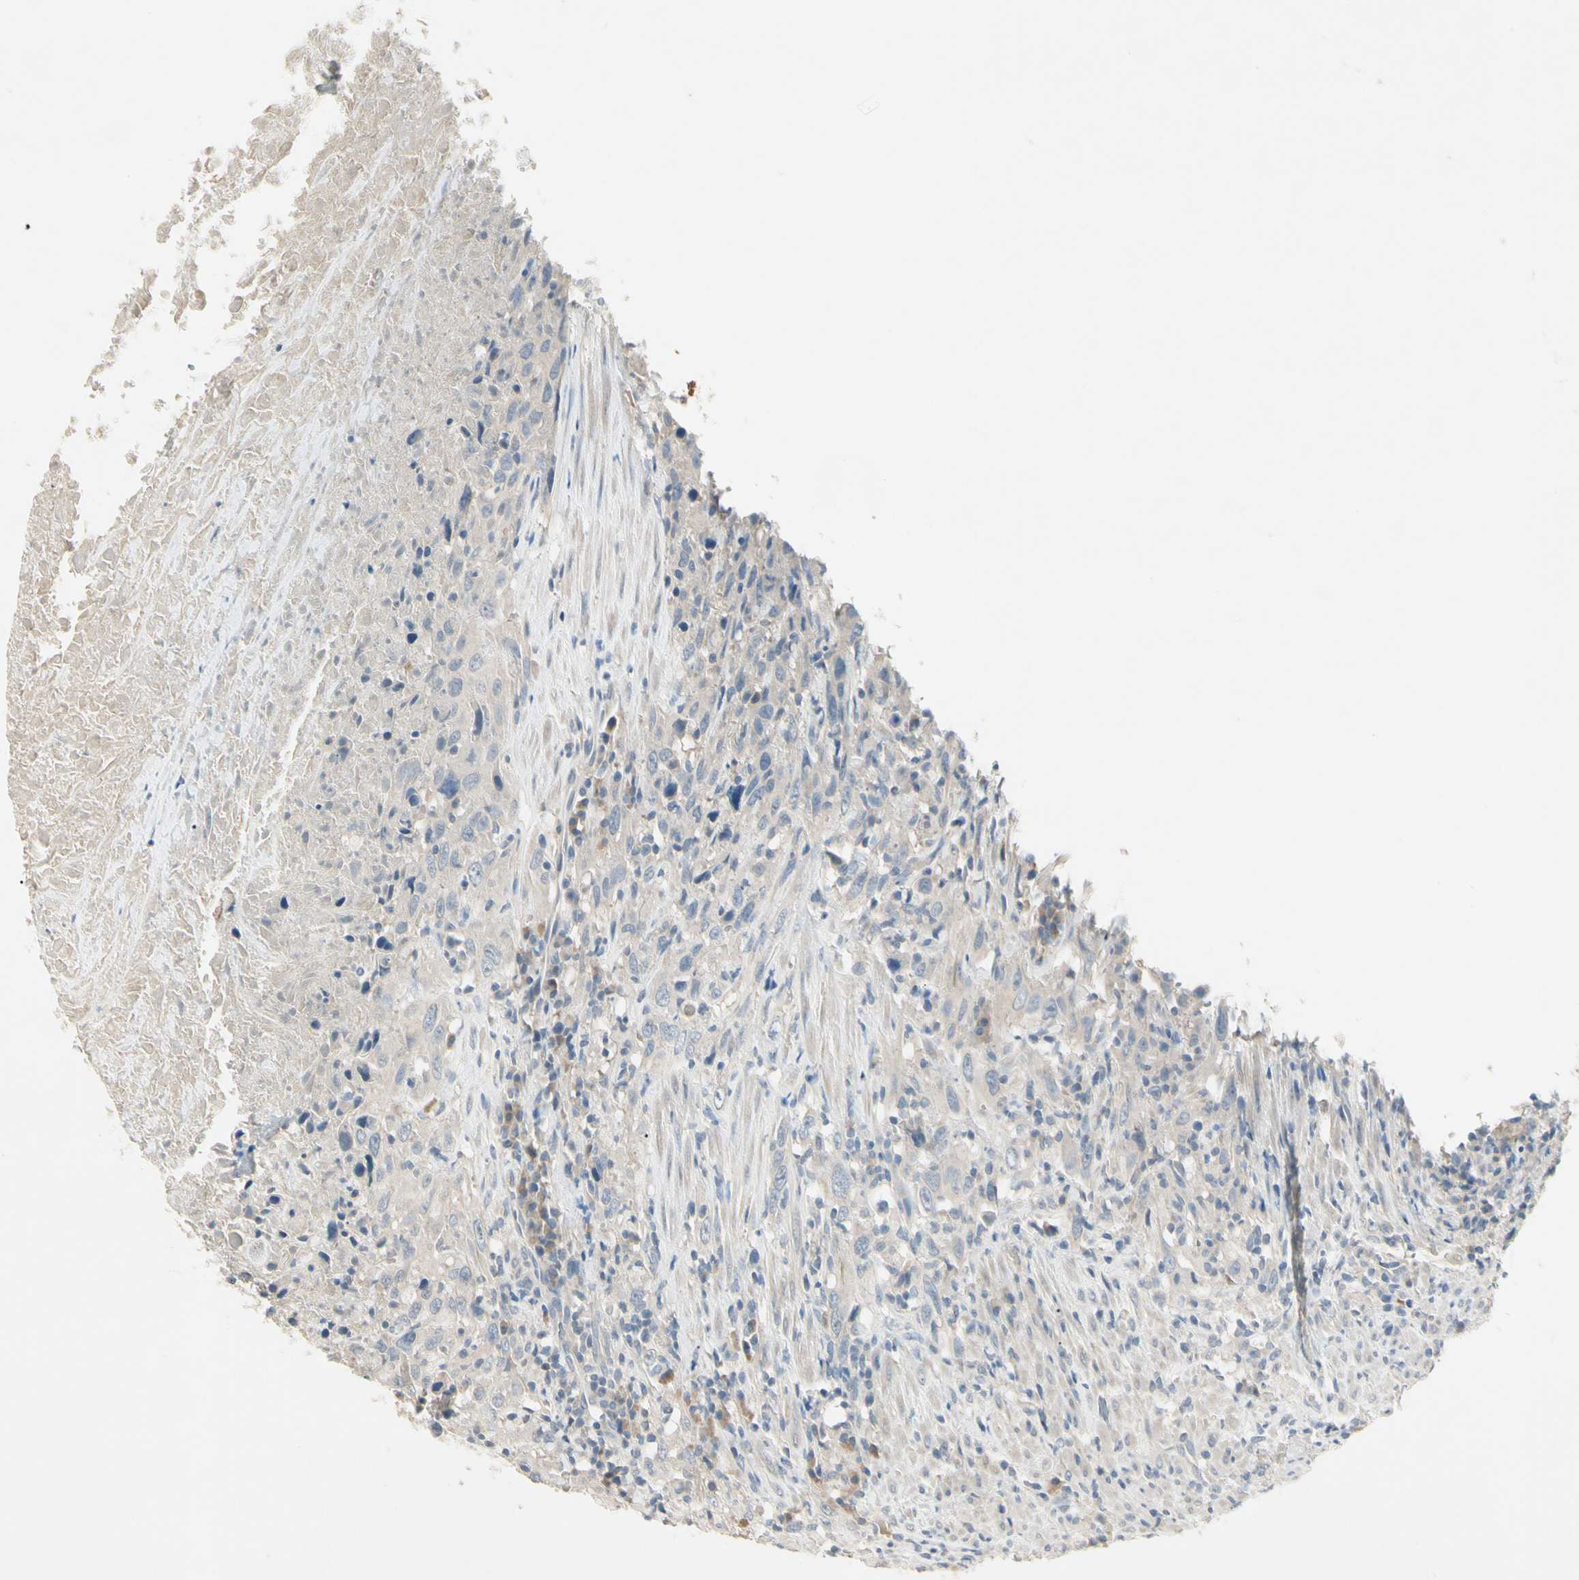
{"staining": {"intensity": "negative", "quantity": "none", "location": "none"}, "tissue": "urothelial cancer", "cell_type": "Tumor cells", "image_type": "cancer", "snomed": [{"axis": "morphology", "description": "Urothelial carcinoma, High grade"}, {"axis": "topography", "description": "Urinary bladder"}], "caption": "This micrograph is of high-grade urothelial carcinoma stained with immunohistochemistry (IHC) to label a protein in brown with the nuclei are counter-stained blue. There is no expression in tumor cells.", "gene": "PRSS21", "patient": {"sex": "male", "age": 61}}